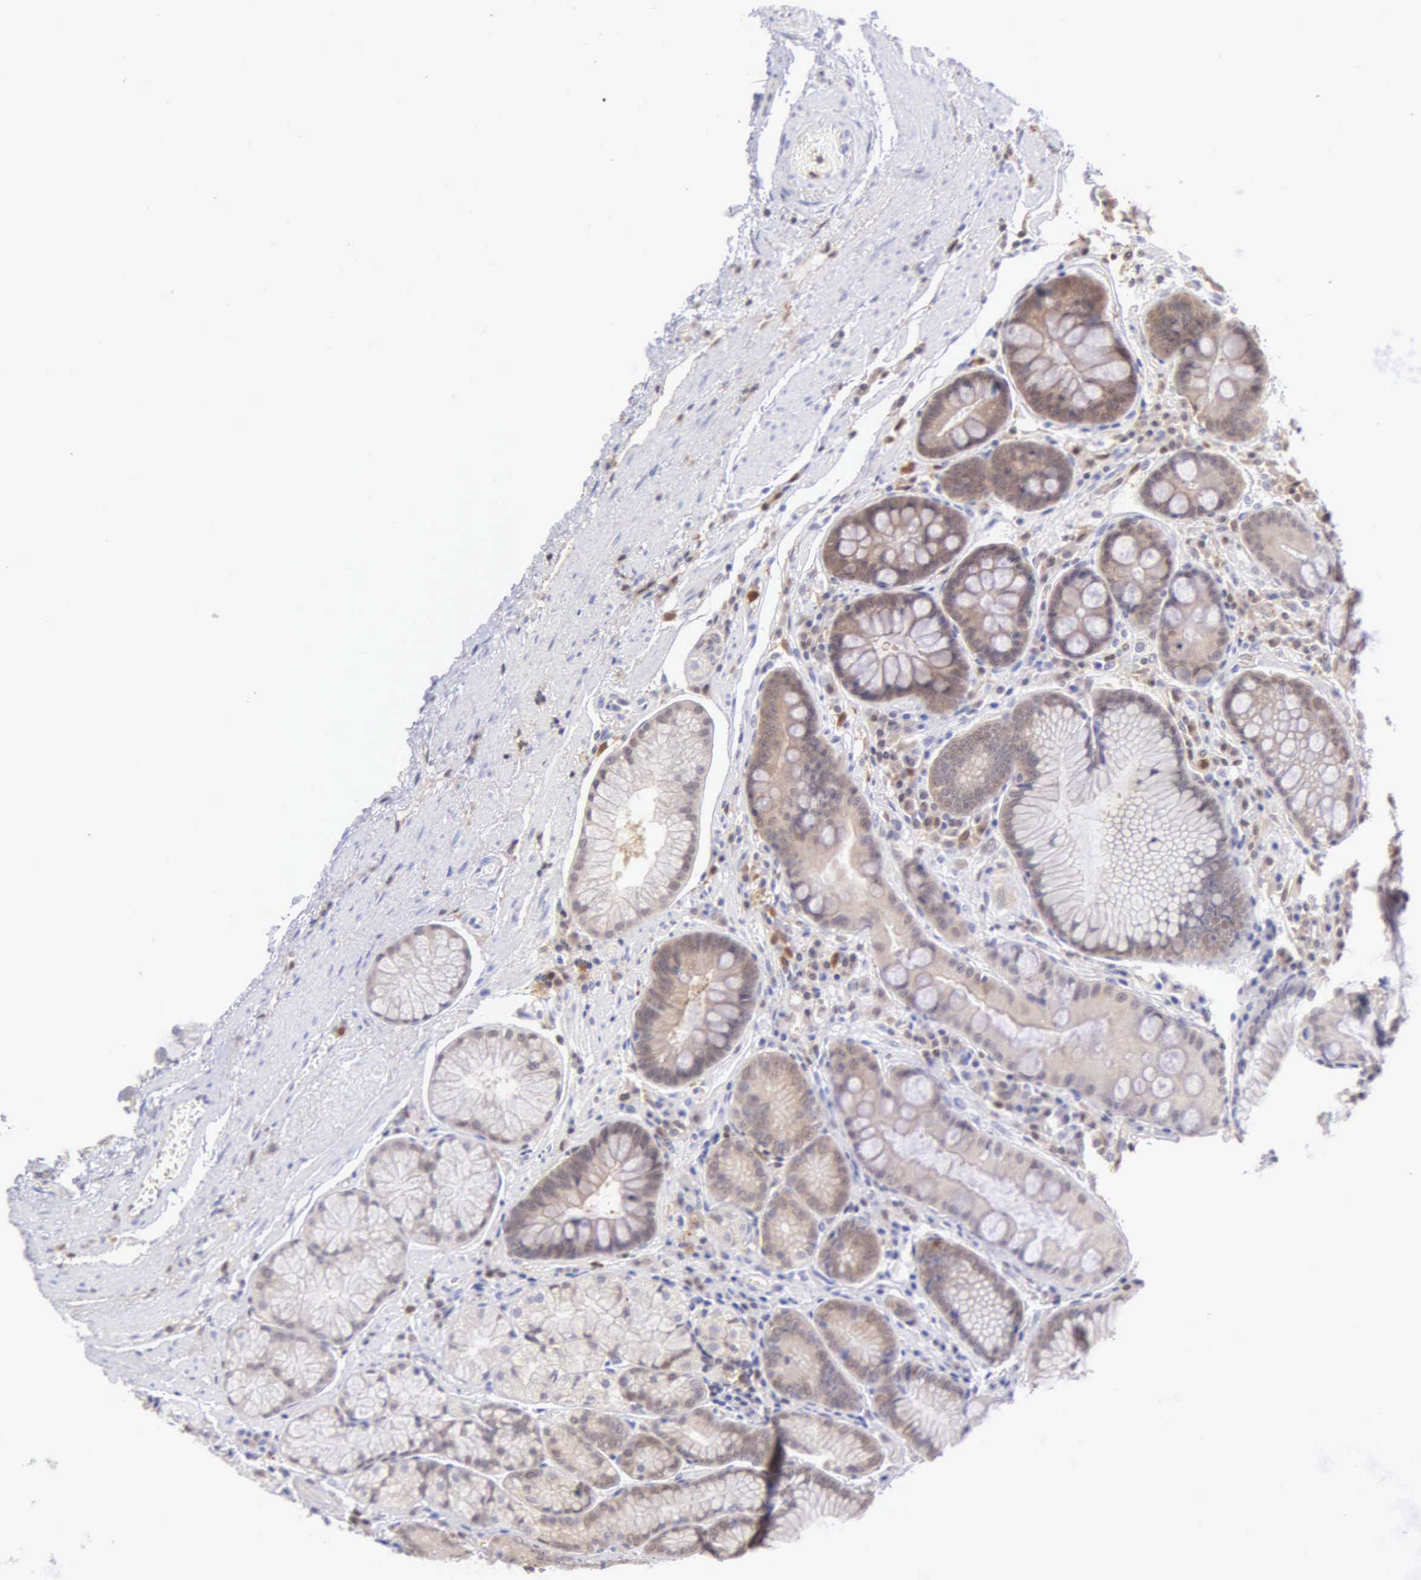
{"staining": {"intensity": "weak", "quantity": ">75%", "location": "cytoplasmic/membranous"}, "tissue": "stomach", "cell_type": "Glandular cells", "image_type": "normal", "snomed": [{"axis": "morphology", "description": "Normal tissue, NOS"}, {"axis": "topography", "description": "Stomach, lower"}], "caption": "Benign stomach reveals weak cytoplasmic/membranous expression in approximately >75% of glandular cells, visualized by immunohistochemistry.", "gene": "BID", "patient": {"sex": "female", "age": 93}}